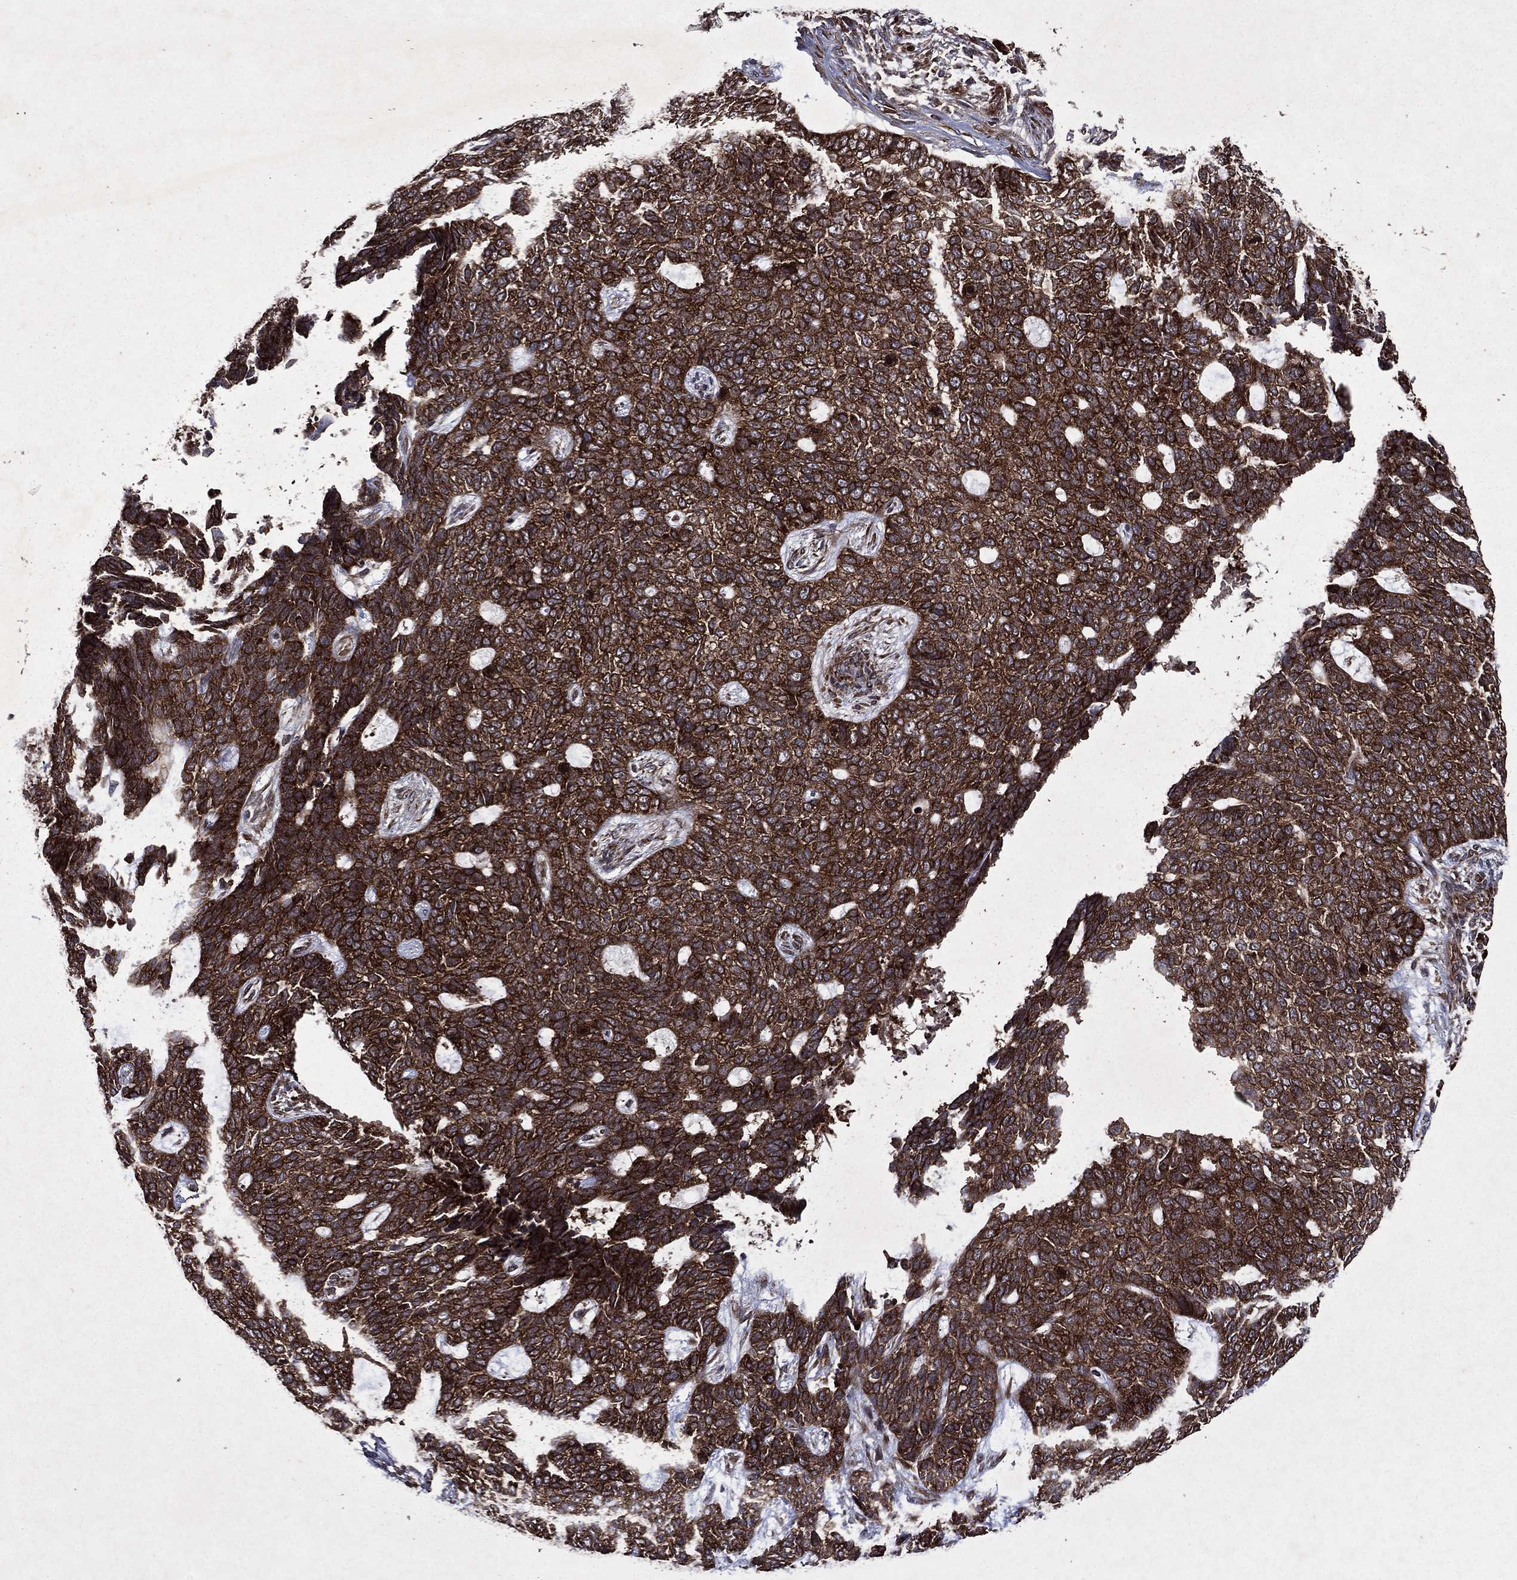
{"staining": {"intensity": "strong", "quantity": ">75%", "location": "cytoplasmic/membranous"}, "tissue": "skin cancer", "cell_type": "Tumor cells", "image_type": "cancer", "snomed": [{"axis": "morphology", "description": "Basal cell carcinoma"}, {"axis": "topography", "description": "Skin"}], "caption": "The histopathology image displays staining of skin basal cell carcinoma, revealing strong cytoplasmic/membranous protein staining (brown color) within tumor cells. (brown staining indicates protein expression, while blue staining denotes nuclei).", "gene": "EIF2B4", "patient": {"sex": "female", "age": 69}}